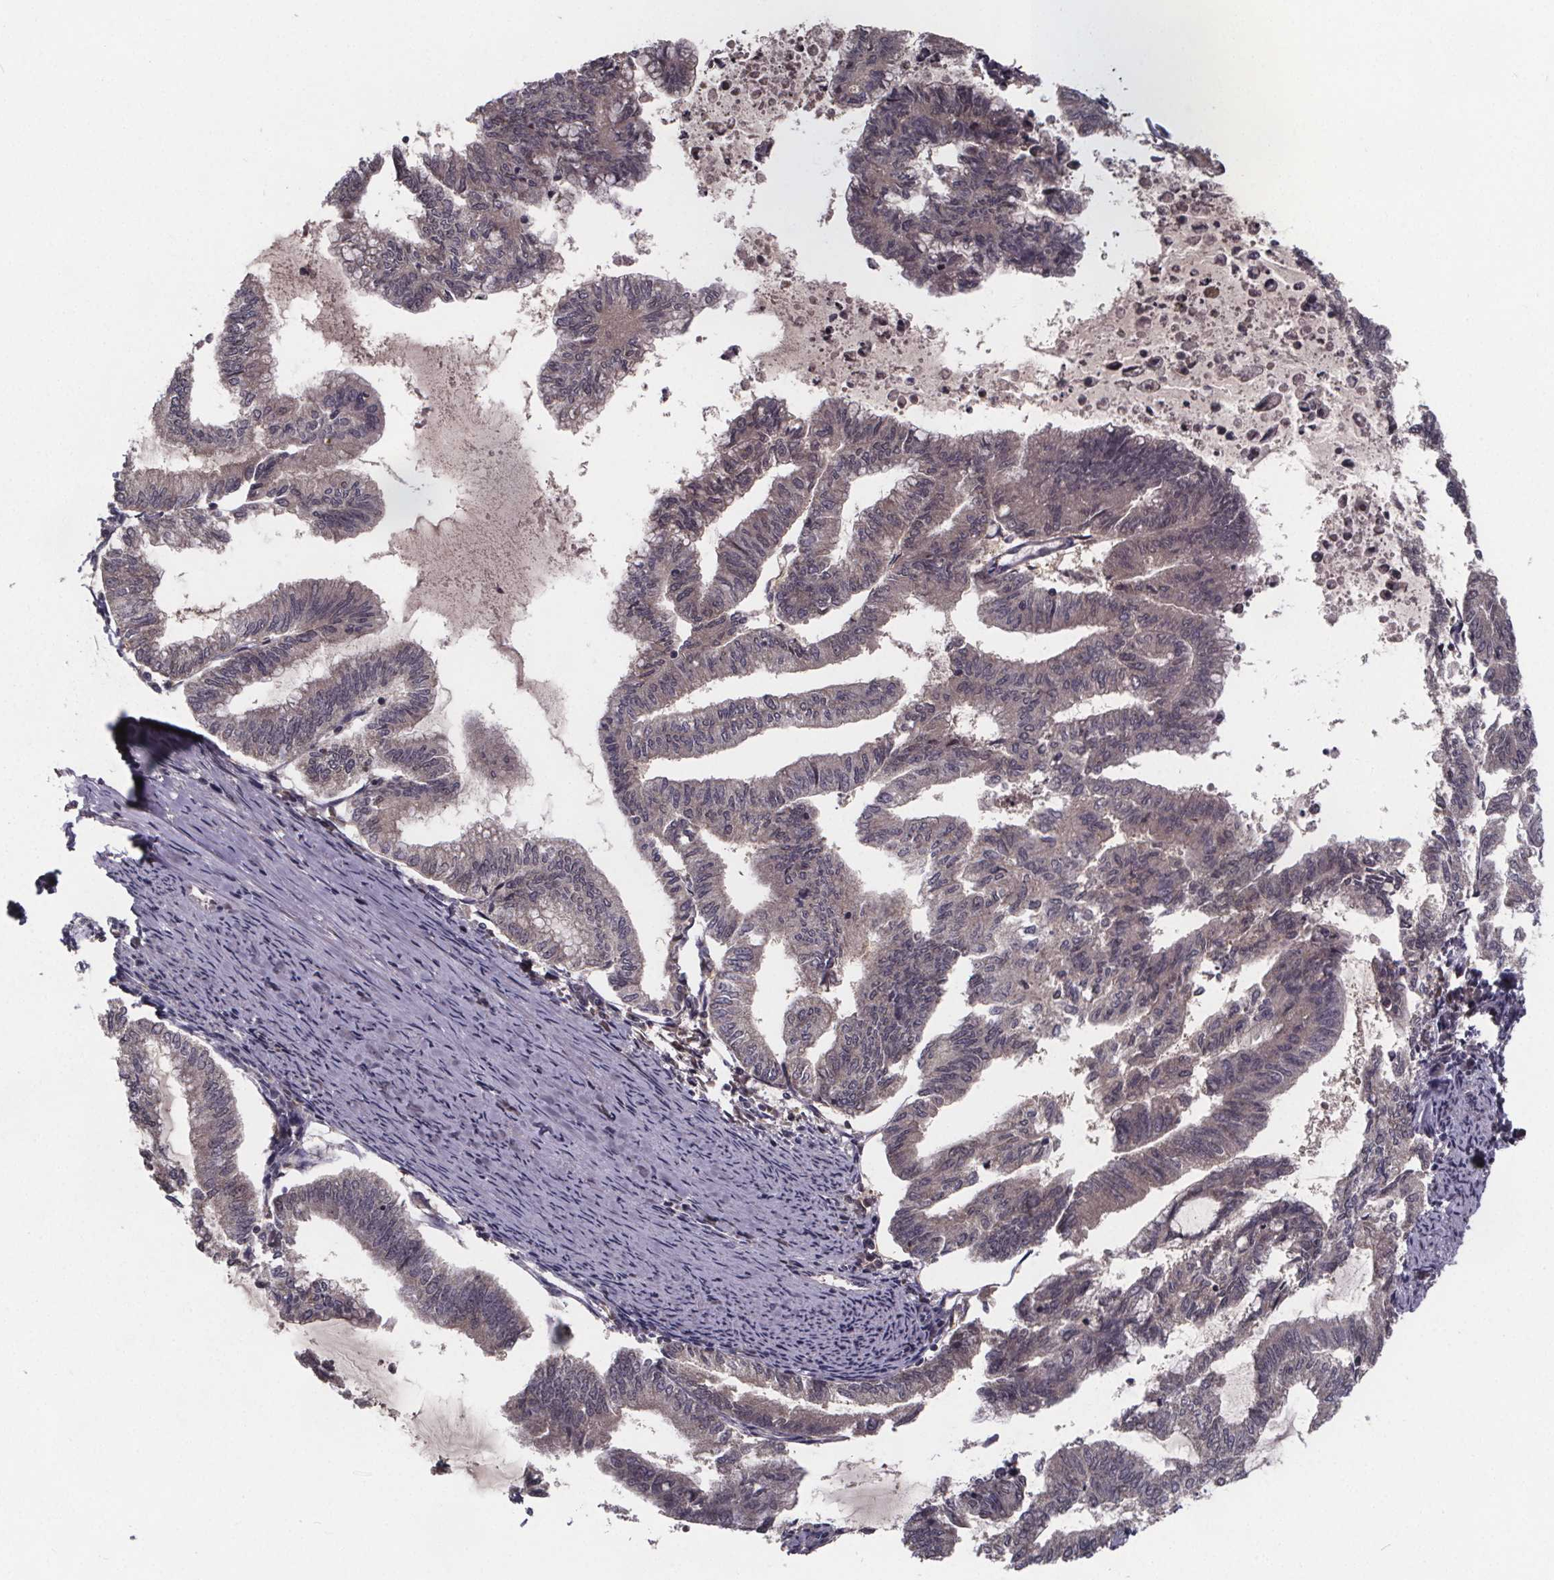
{"staining": {"intensity": "negative", "quantity": "none", "location": "none"}, "tissue": "endometrial cancer", "cell_type": "Tumor cells", "image_type": "cancer", "snomed": [{"axis": "morphology", "description": "Adenocarcinoma, NOS"}, {"axis": "topography", "description": "Endometrium"}], "caption": "High power microscopy image of an immunohistochemistry histopathology image of endometrial cancer, revealing no significant positivity in tumor cells. (Stains: DAB (3,3'-diaminobenzidine) immunohistochemistry (IHC) with hematoxylin counter stain, Microscopy: brightfield microscopy at high magnification).", "gene": "FN3KRP", "patient": {"sex": "female", "age": 79}}